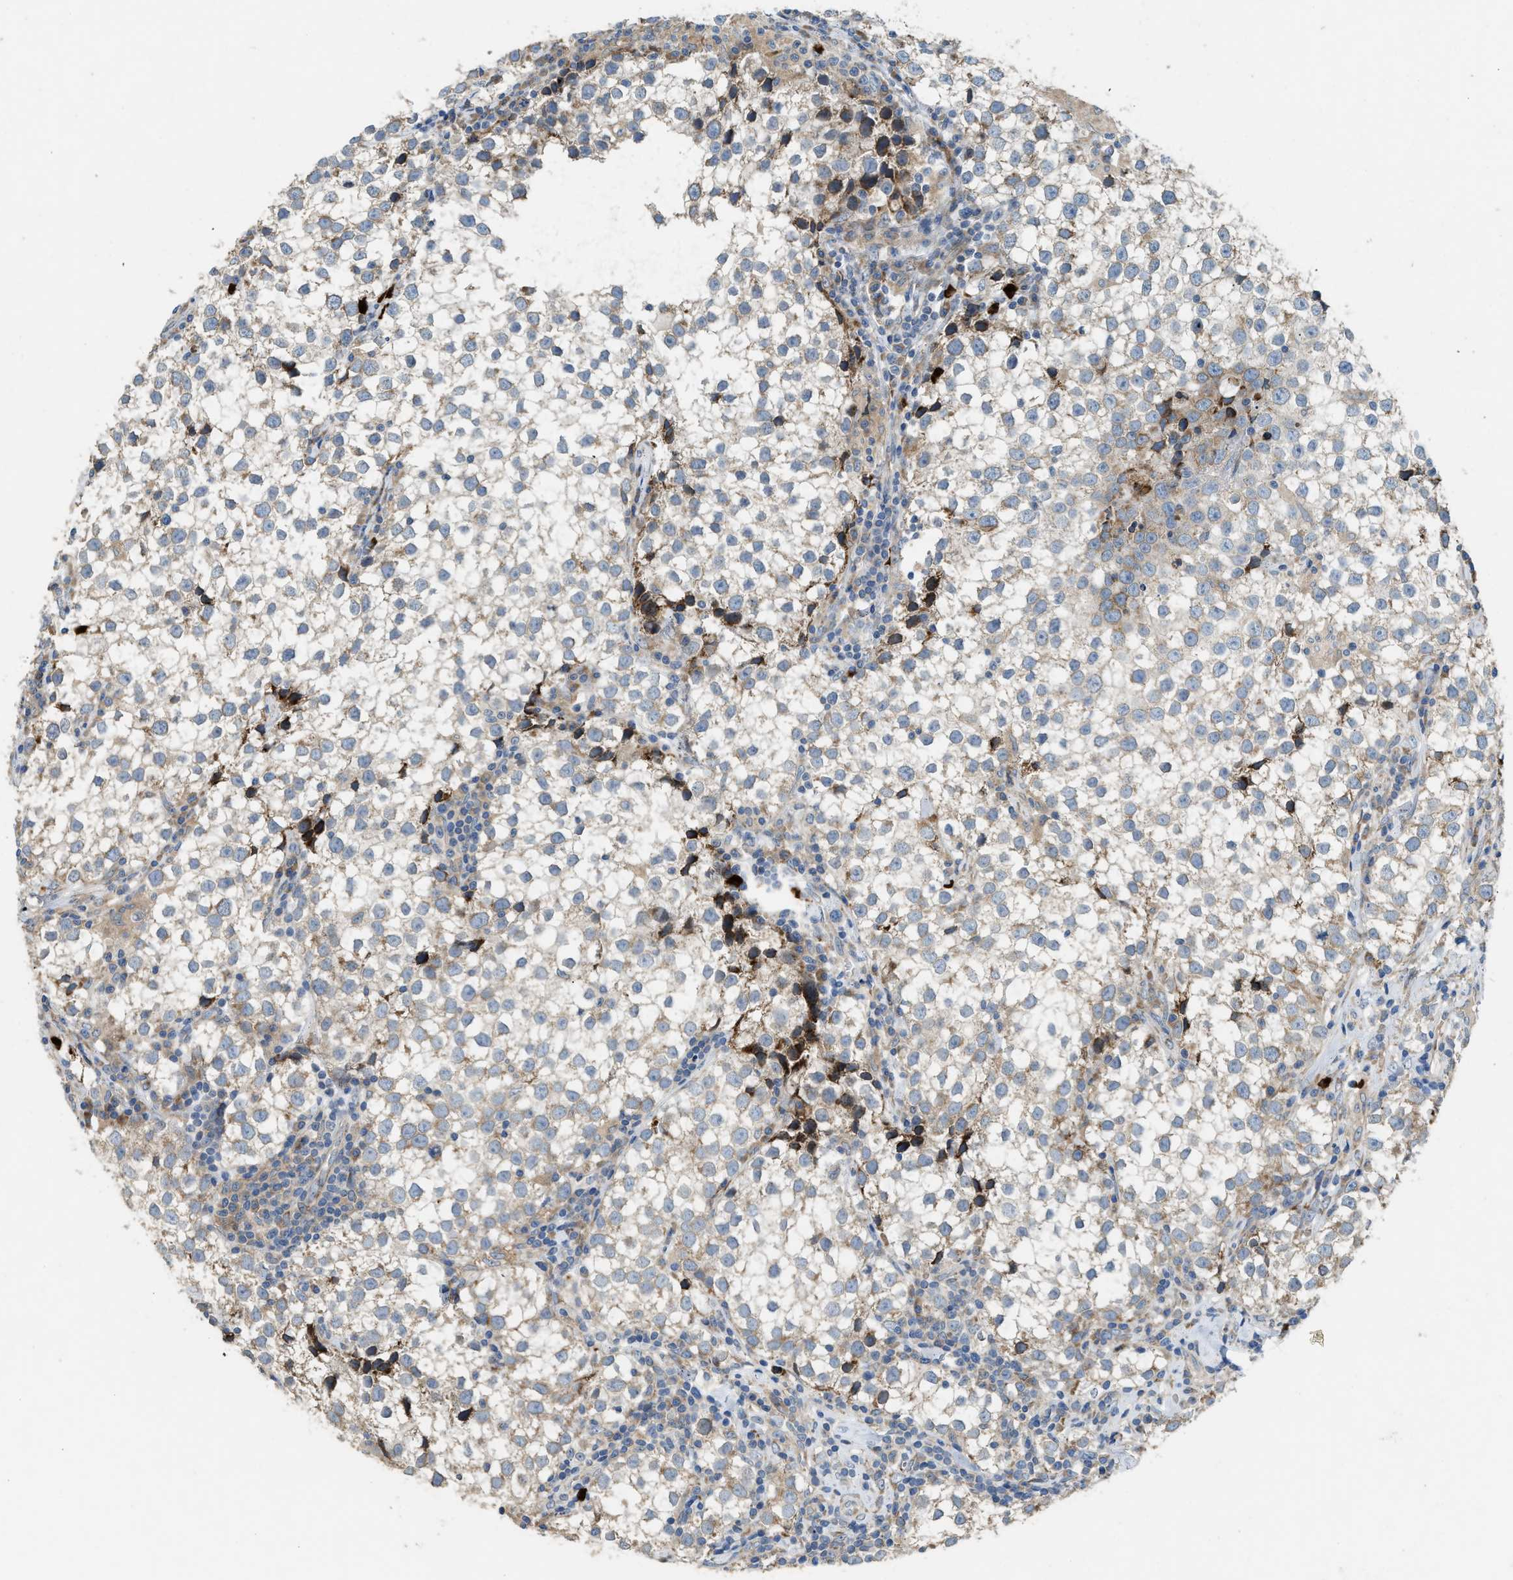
{"staining": {"intensity": "weak", "quantity": ">75%", "location": "cytoplasmic/membranous"}, "tissue": "testis cancer", "cell_type": "Tumor cells", "image_type": "cancer", "snomed": [{"axis": "morphology", "description": "Seminoma, NOS"}, {"axis": "morphology", "description": "Carcinoma, Embryonal, NOS"}, {"axis": "topography", "description": "Testis"}], "caption": "Brown immunohistochemical staining in seminoma (testis) exhibits weak cytoplasmic/membranous expression in about >75% of tumor cells.", "gene": "TMEM68", "patient": {"sex": "male", "age": 36}}